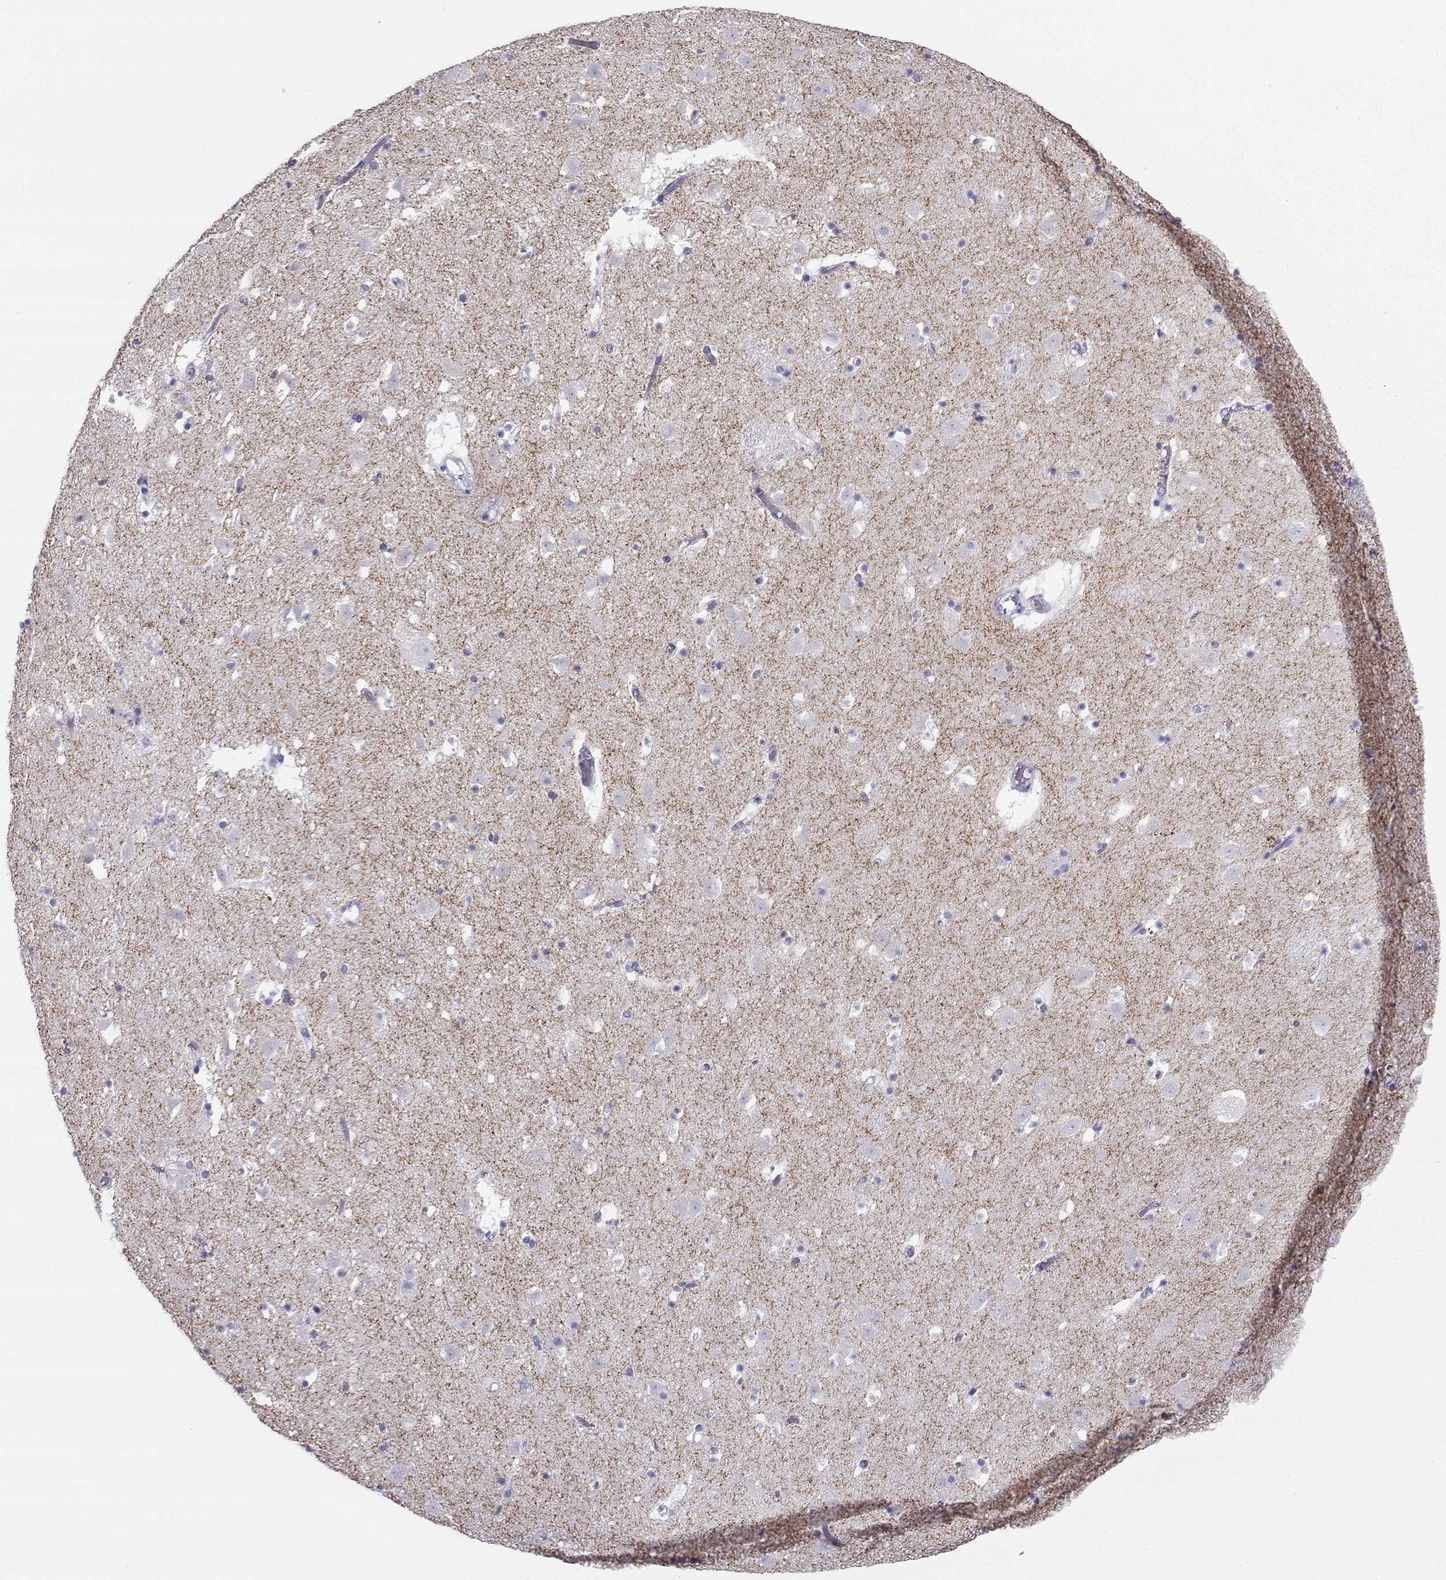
{"staining": {"intensity": "negative", "quantity": "none", "location": "none"}, "tissue": "caudate", "cell_type": "Glial cells", "image_type": "normal", "snomed": [{"axis": "morphology", "description": "Normal tissue, NOS"}, {"axis": "topography", "description": "Lateral ventricle wall"}], "caption": "Immunohistochemistry photomicrograph of normal caudate stained for a protein (brown), which shows no staining in glial cells.", "gene": "SLC18A2", "patient": {"sex": "female", "age": 42}}